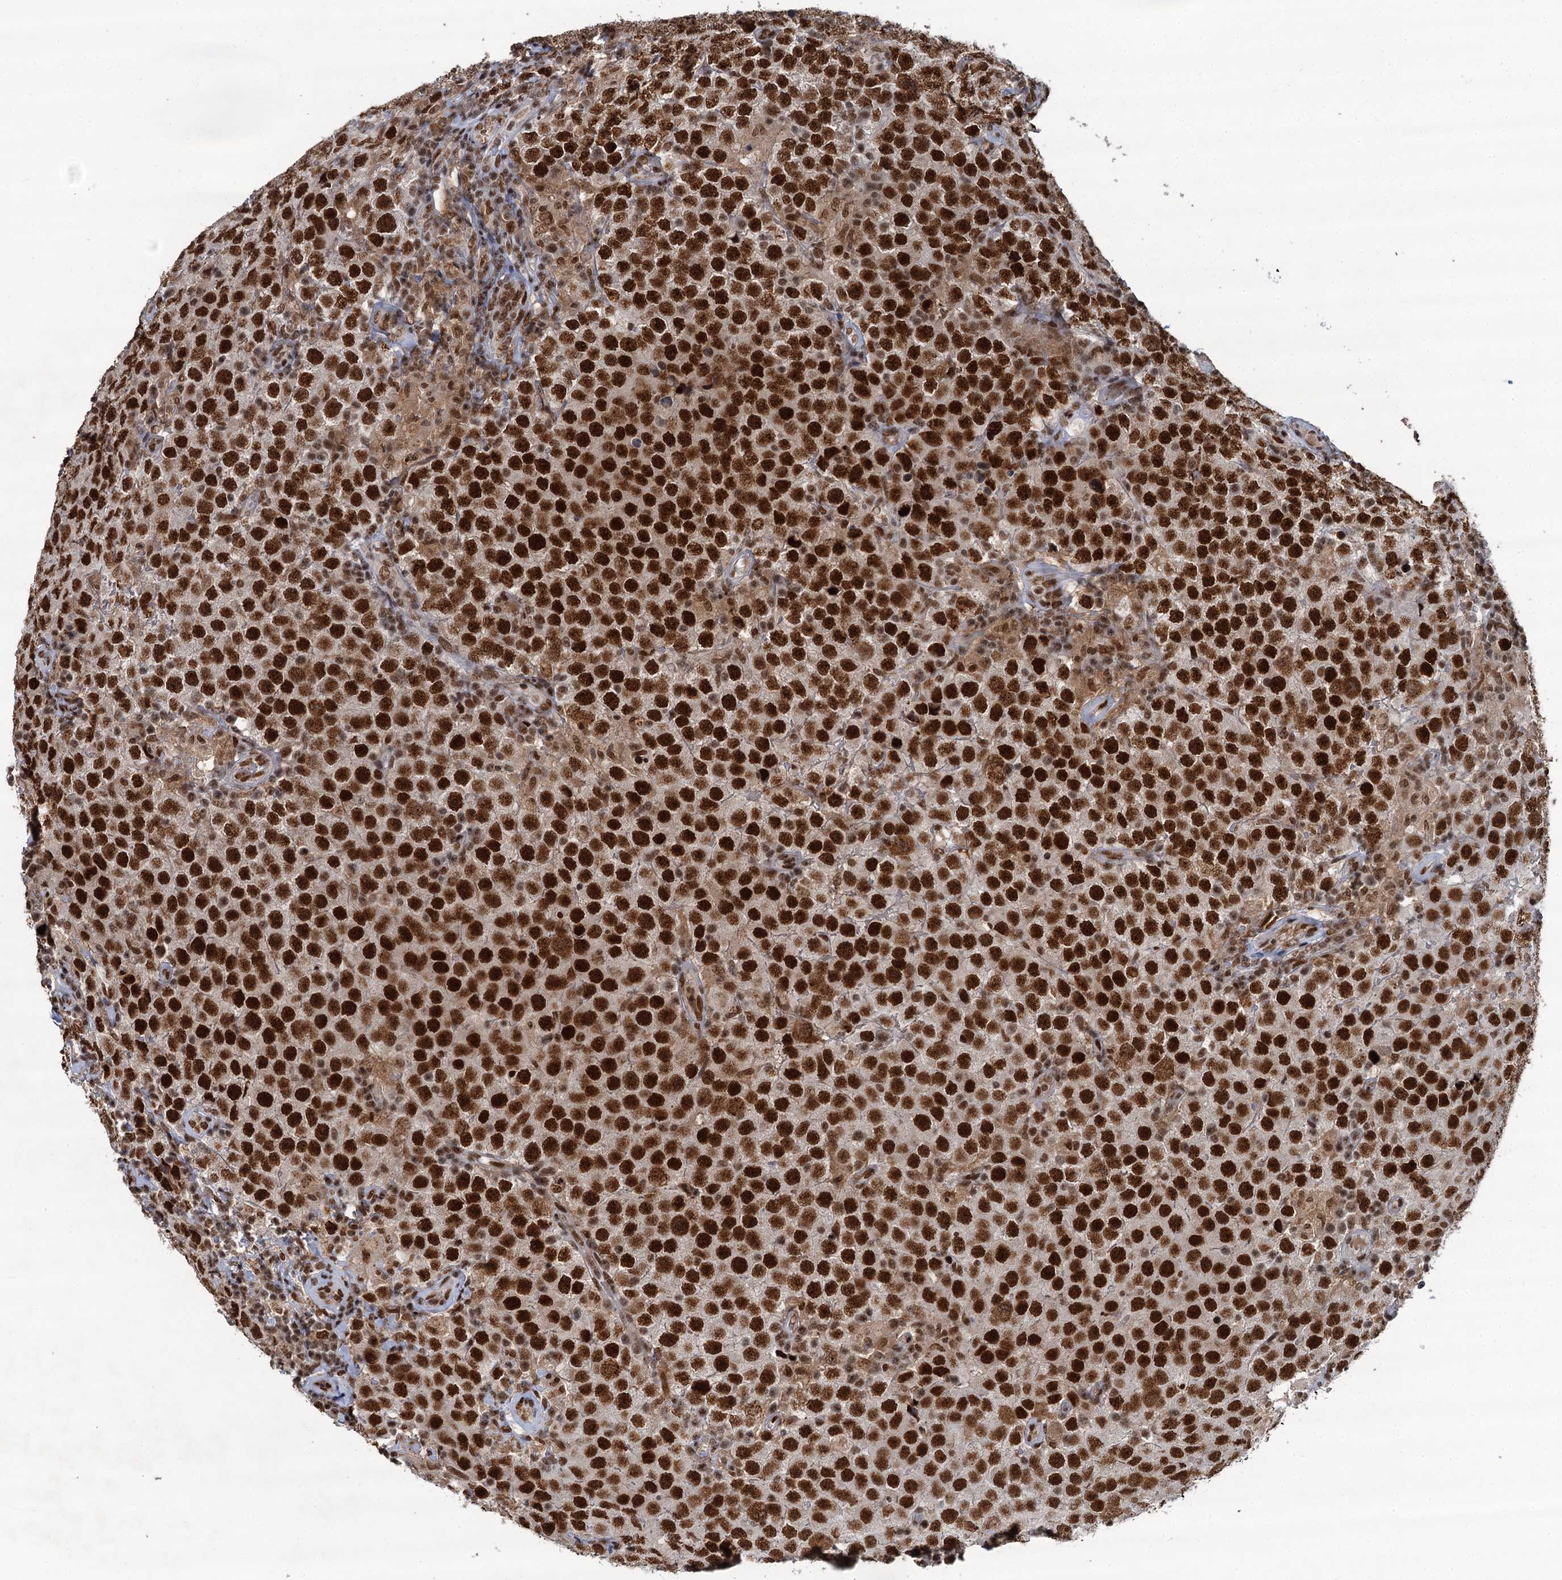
{"staining": {"intensity": "strong", "quantity": ">75%", "location": "nuclear"}, "tissue": "testis cancer", "cell_type": "Tumor cells", "image_type": "cancer", "snomed": [{"axis": "morphology", "description": "Normal tissue, NOS"}, {"axis": "morphology", "description": "Urothelial carcinoma, High grade"}, {"axis": "morphology", "description": "Seminoma, NOS"}, {"axis": "morphology", "description": "Carcinoma, Embryonal, NOS"}, {"axis": "topography", "description": "Urinary bladder"}, {"axis": "topography", "description": "Testis"}], "caption": "A brown stain labels strong nuclear expression of a protein in human embryonal carcinoma (testis) tumor cells. (DAB (3,3'-diaminobenzidine) = brown stain, brightfield microscopy at high magnification).", "gene": "PPHLN1", "patient": {"sex": "male", "age": 41}}